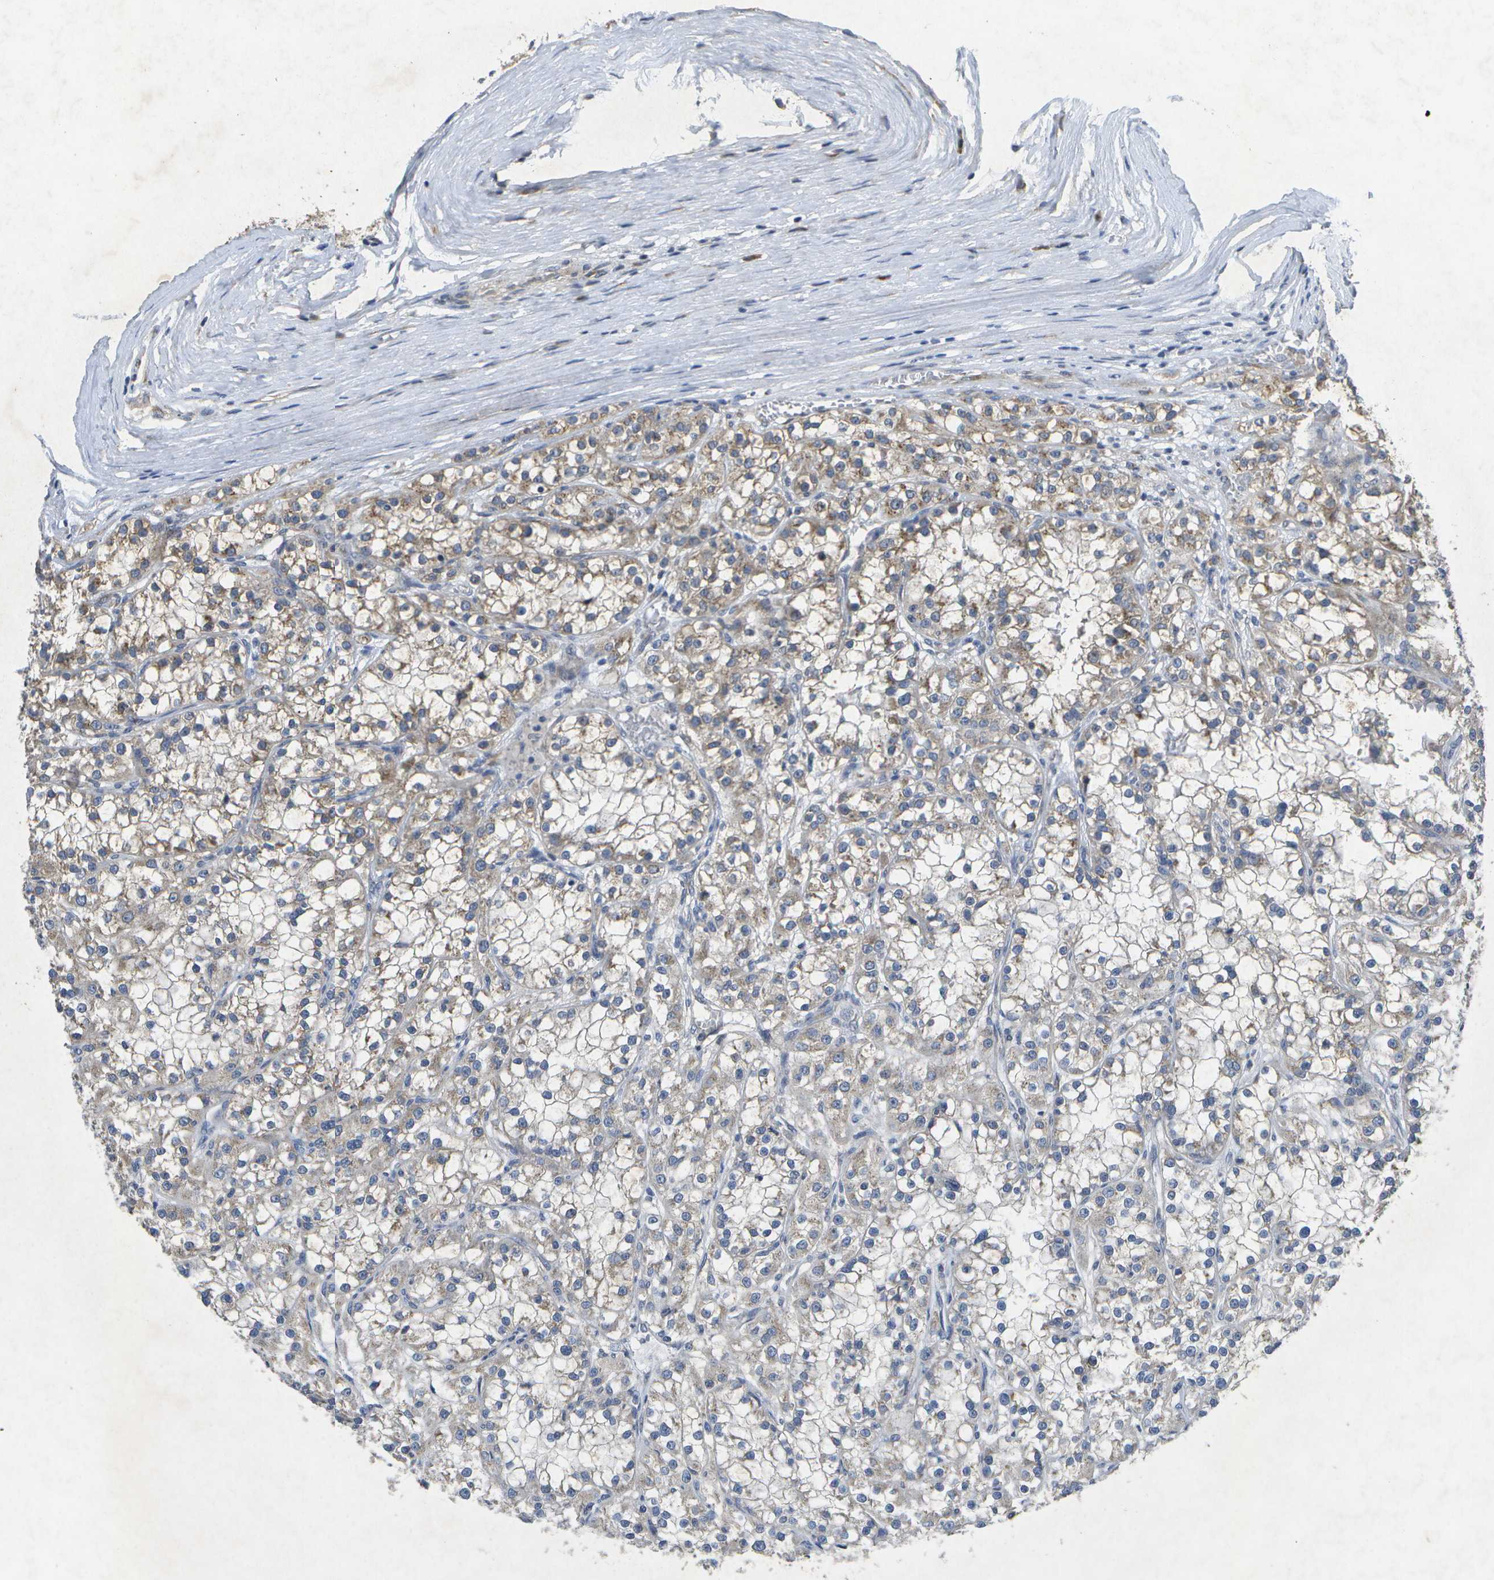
{"staining": {"intensity": "weak", "quantity": "25%-75%", "location": "cytoplasmic/membranous"}, "tissue": "renal cancer", "cell_type": "Tumor cells", "image_type": "cancer", "snomed": [{"axis": "morphology", "description": "Adenocarcinoma, NOS"}, {"axis": "topography", "description": "Kidney"}], "caption": "Immunohistochemistry of human renal adenocarcinoma demonstrates low levels of weak cytoplasmic/membranous staining in approximately 25%-75% of tumor cells.", "gene": "KDELR1", "patient": {"sex": "female", "age": 52}}